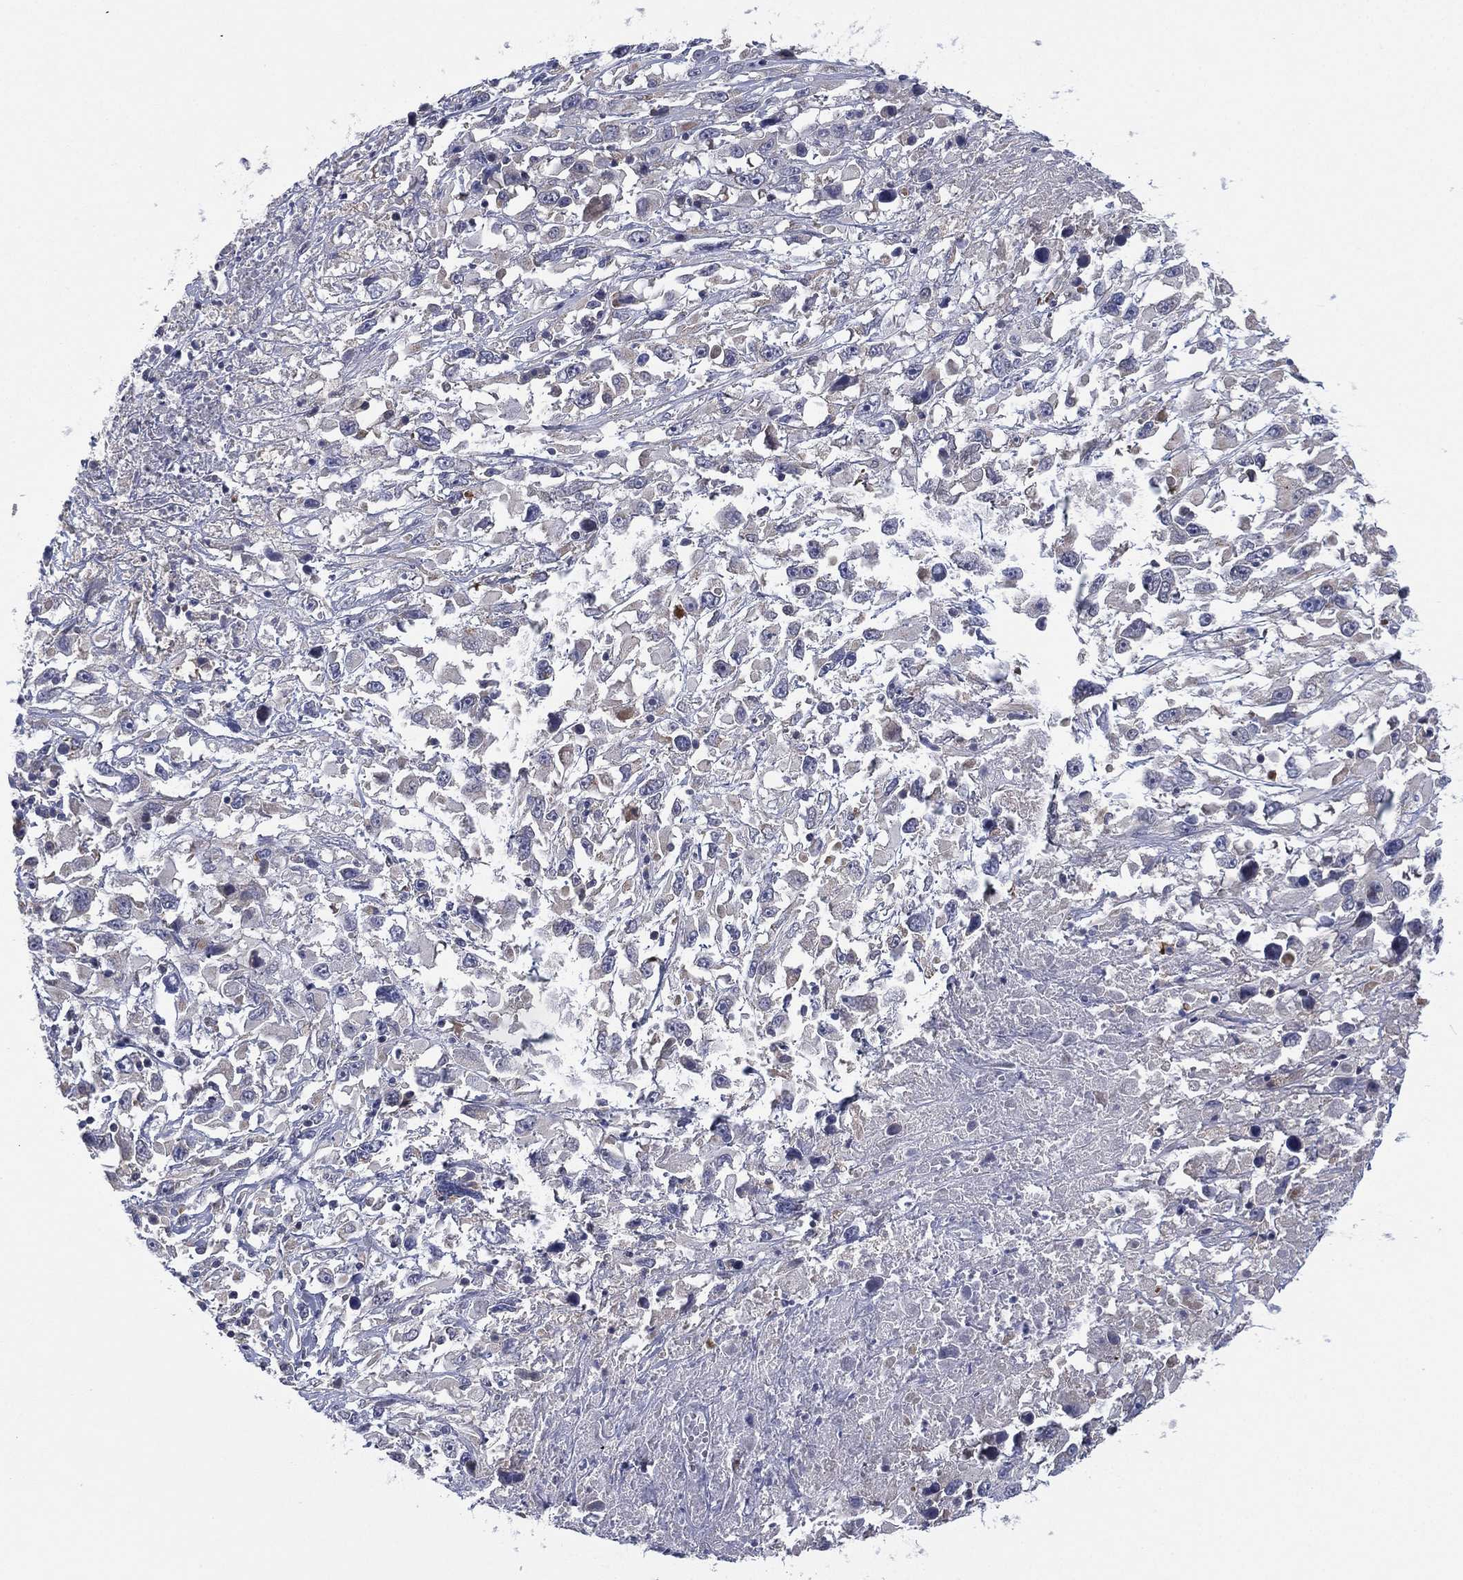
{"staining": {"intensity": "negative", "quantity": "none", "location": "none"}, "tissue": "melanoma", "cell_type": "Tumor cells", "image_type": "cancer", "snomed": [{"axis": "morphology", "description": "Malignant melanoma, Metastatic site"}, {"axis": "topography", "description": "Soft tissue"}], "caption": "DAB (3,3'-diaminobenzidine) immunohistochemical staining of melanoma exhibits no significant expression in tumor cells. (DAB immunohistochemistry visualized using brightfield microscopy, high magnification).", "gene": "MPP7", "patient": {"sex": "male", "age": 50}}